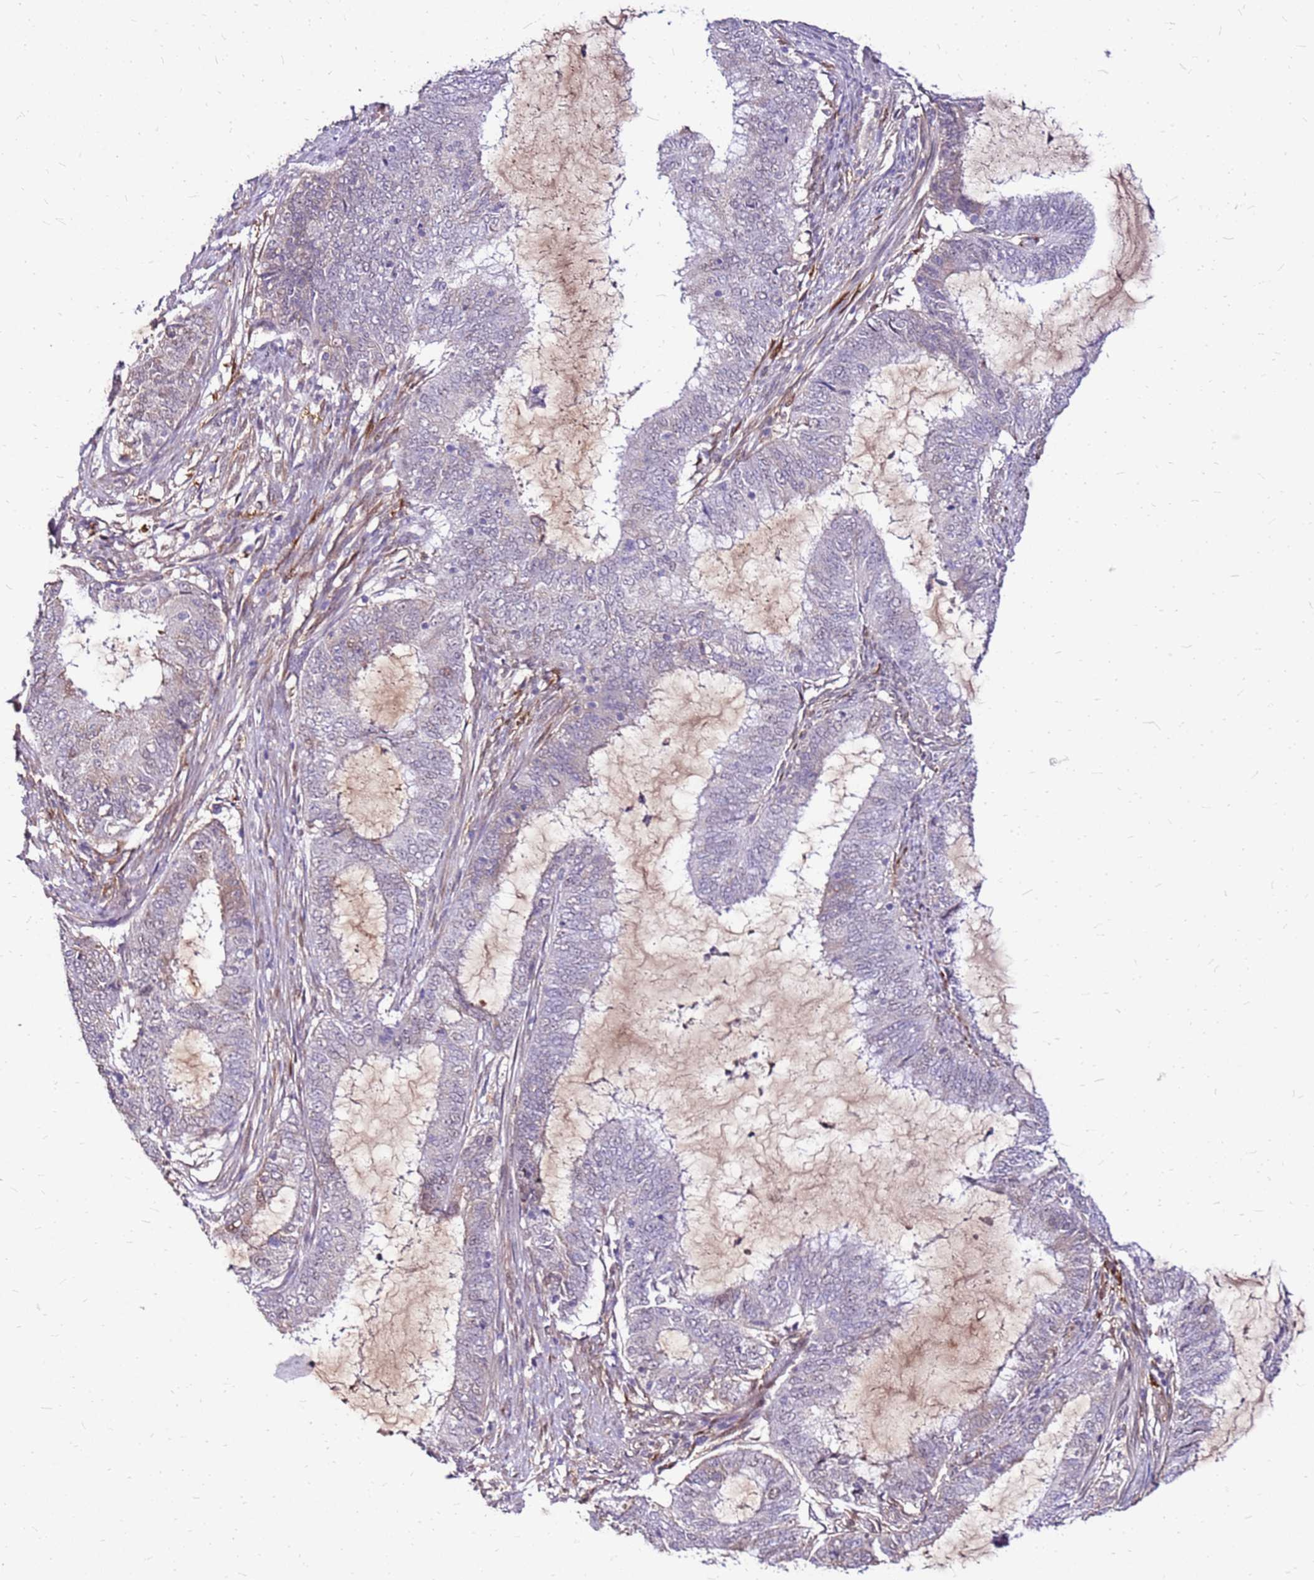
{"staining": {"intensity": "weak", "quantity": "<25%", "location": "nuclear"}, "tissue": "endometrial cancer", "cell_type": "Tumor cells", "image_type": "cancer", "snomed": [{"axis": "morphology", "description": "Adenocarcinoma, NOS"}, {"axis": "topography", "description": "Endometrium"}], "caption": "IHC of adenocarcinoma (endometrial) shows no expression in tumor cells.", "gene": "ALDH1A3", "patient": {"sex": "female", "age": 51}}